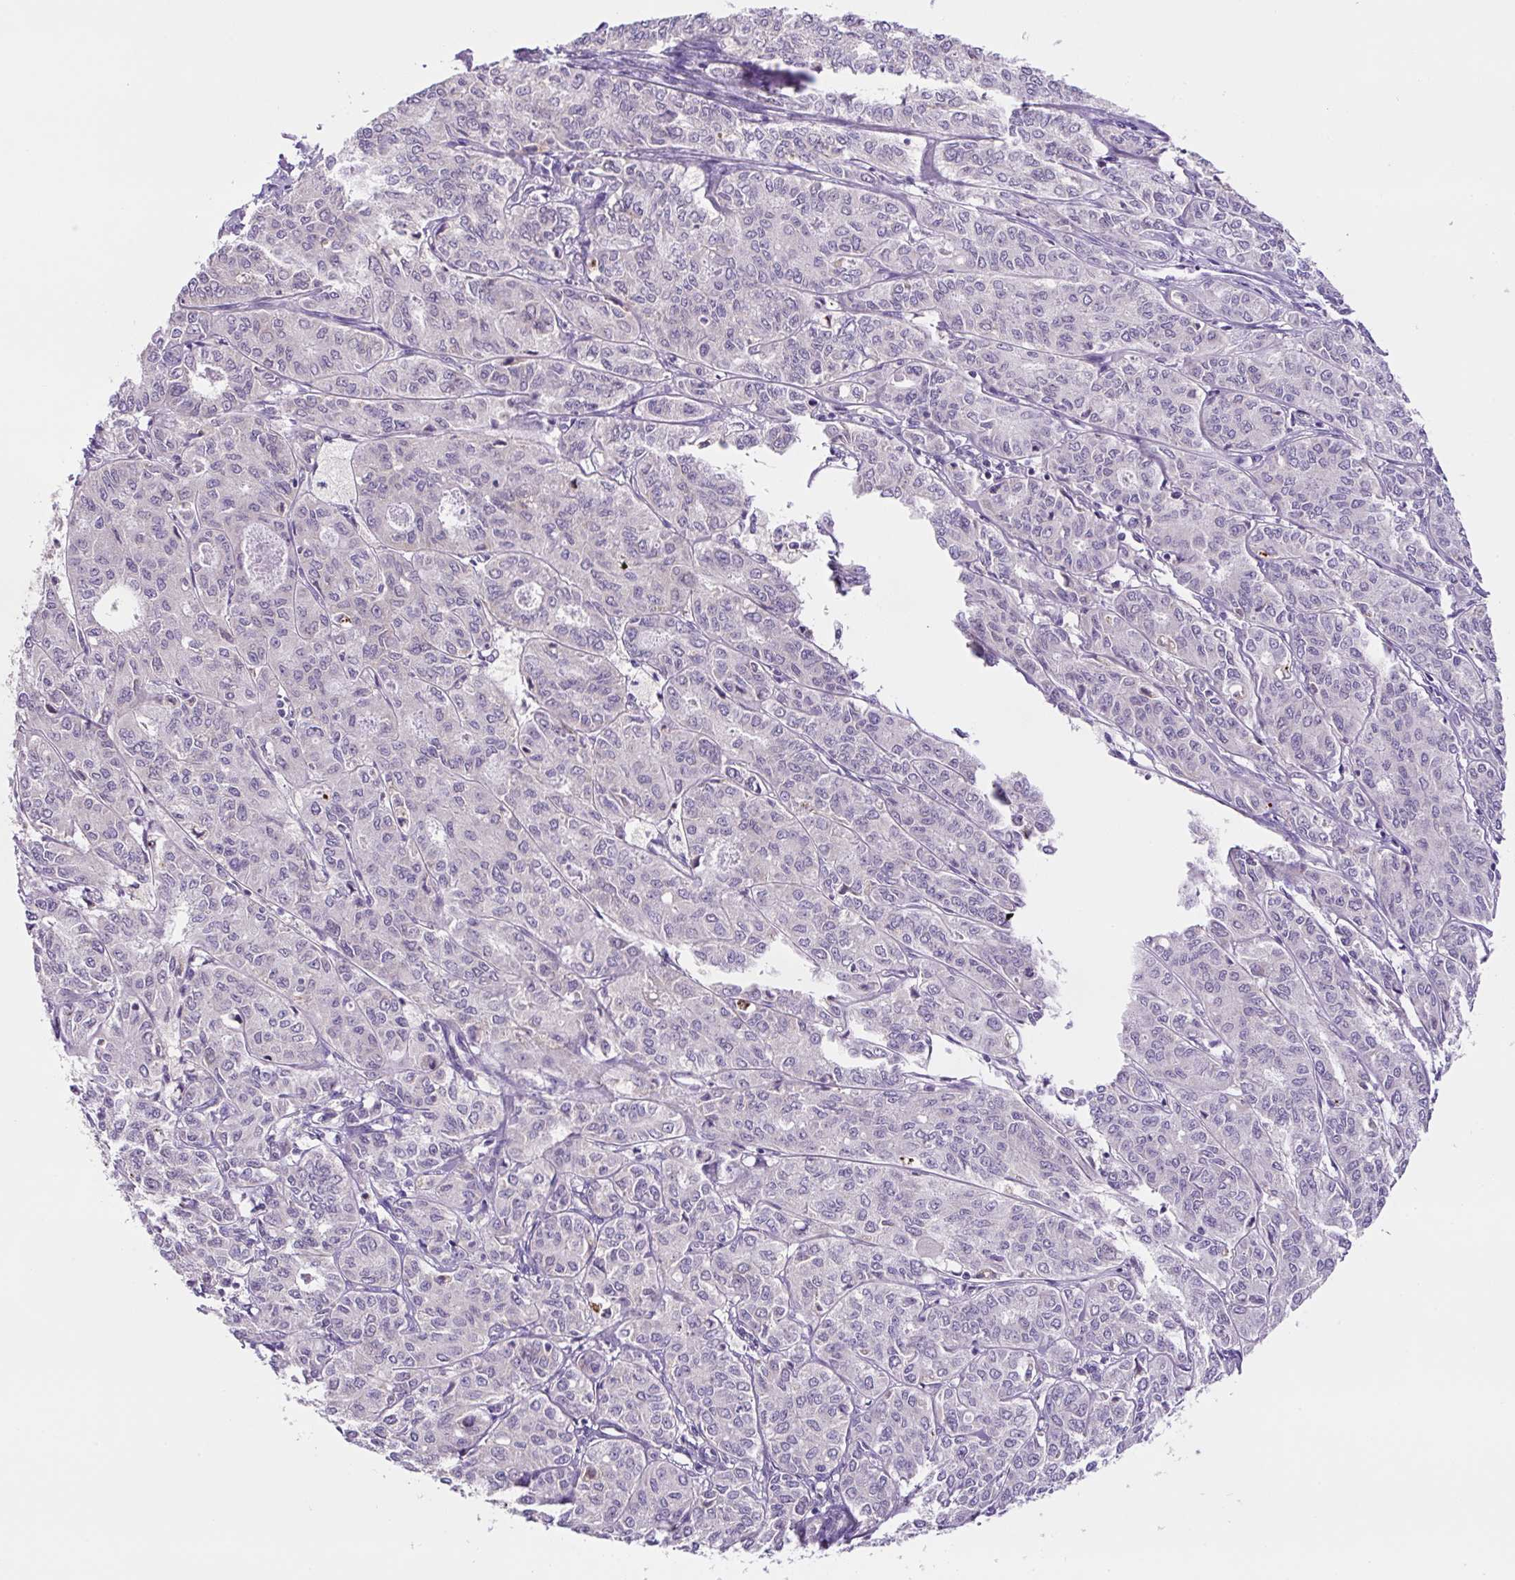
{"staining": {"intensity": "negative", "quantity": "none", "location": "none"}, "tissue": "endometrial cancer", "cell_type": "Tumor cells", "image_type": "cancer", "snomed": [{"axis": "morphology", "description": "Adenocarcinoma, NOS"}, {"axis": "topography", "description": "Endometrium"}], "caption": "A high-resolution image shows immunohistochemistry staining of adenocarcinoma (endometrial), which displays no significant positivity in tumor cells. (DAB immunohistochemistry (IHC) visualized using brightfield microscopy, high magnification).", "gene": "OGDHL", "patient": {"sex": "female", "age": 61}}